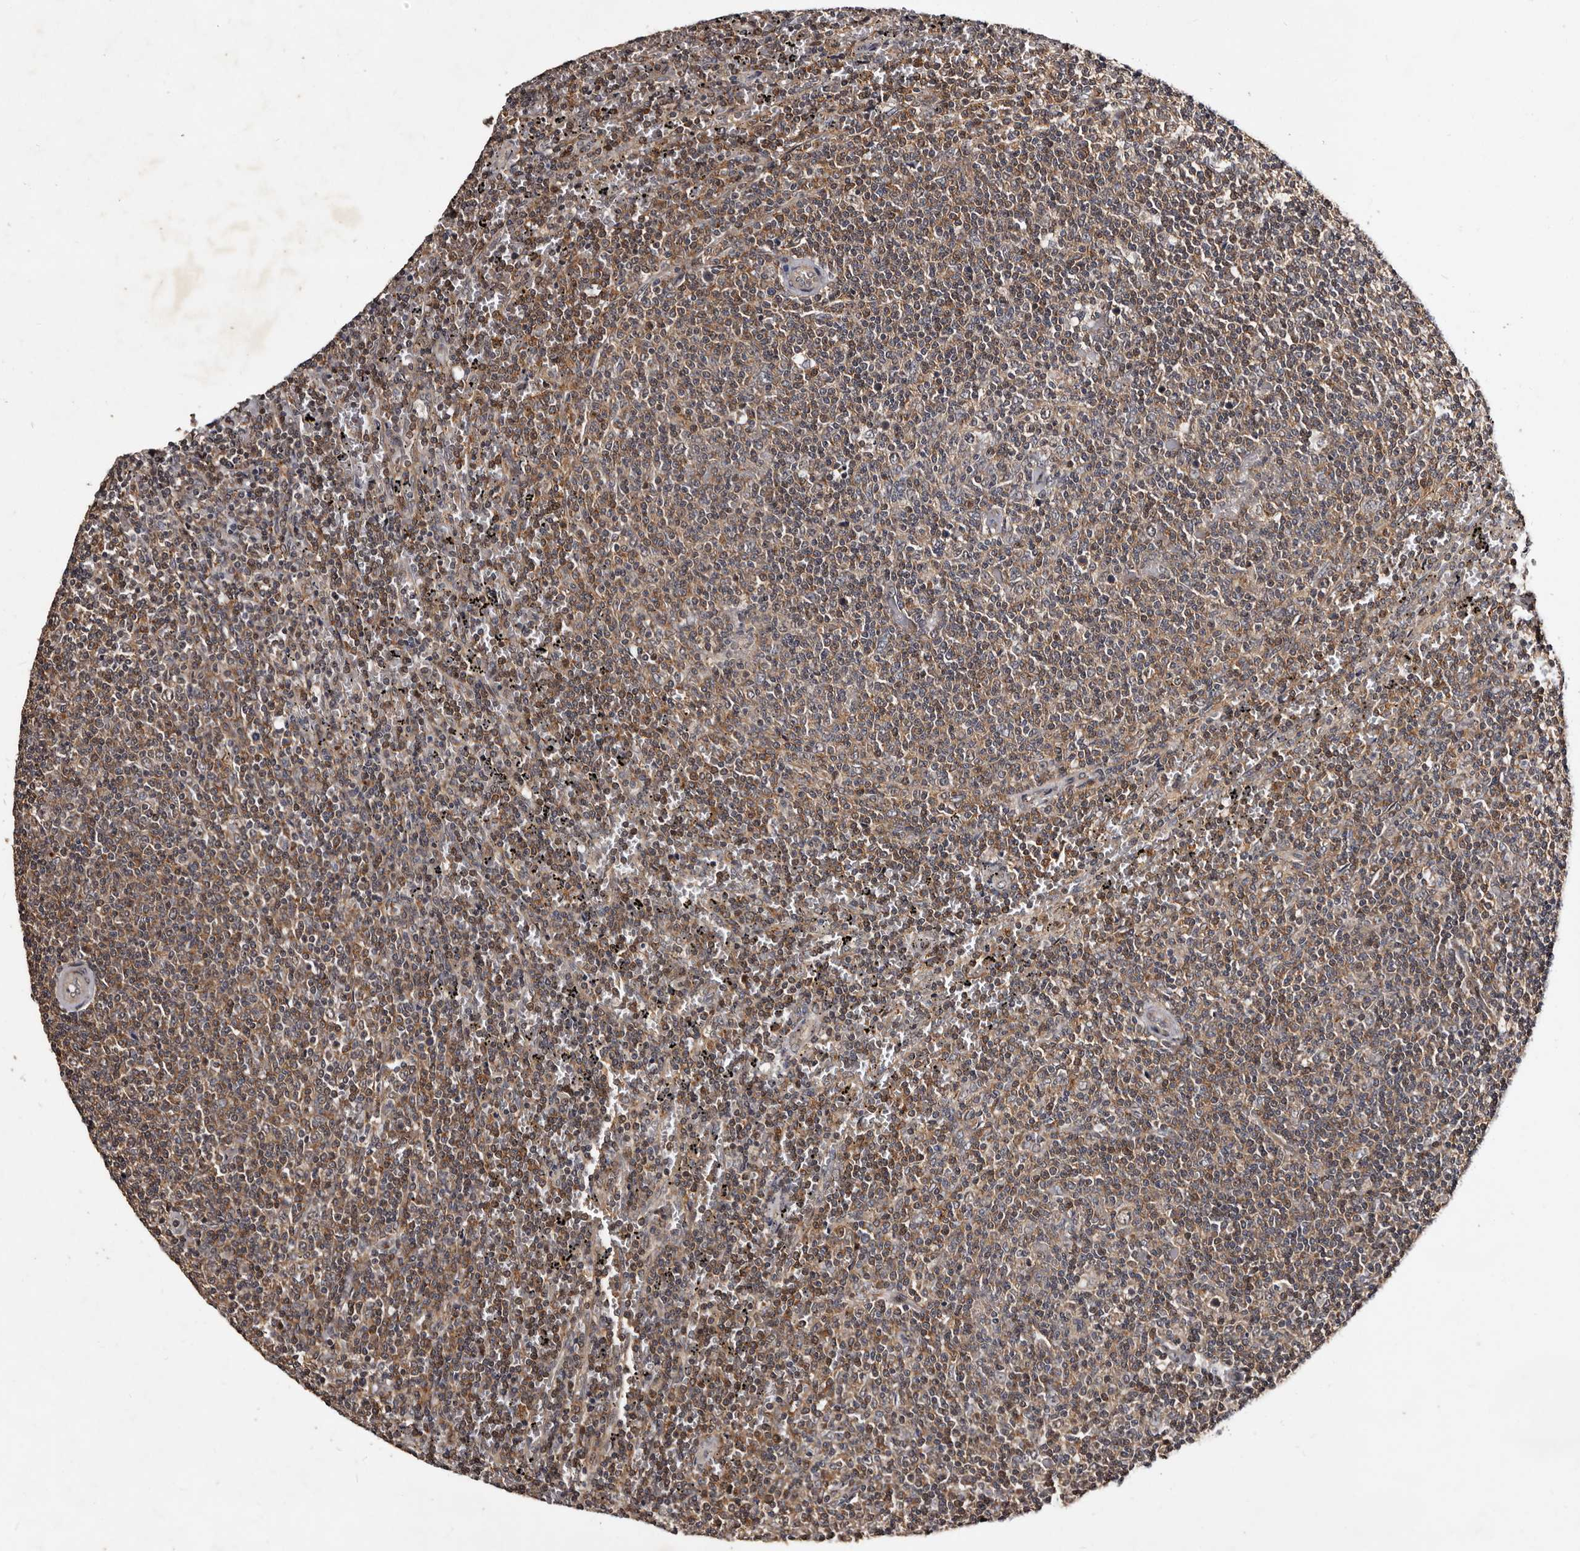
{"staining": {"intensity": "moderate", "quantity": "25%-75%", "location": "cytoplasmic/membranous"}, "tissue": "lymphoma", "cell_type": "Tumor cells", "image_type": "cancer", "snomed": [{"axis": "morphology", "description": "Malignant lymphoma, non-Hodgkin's type, Low grade"}, {"axis": "topography", "description": "Spleen"}], "caption": "Moderate cytoplasmic/membranous positivity for a protein is identified in approximately 25%-75% of tumor cells of lymphoma using immunohistochemistry (IHC).", "gene": "MKRN3", "patient": {"sex": "female", "age": 50}}